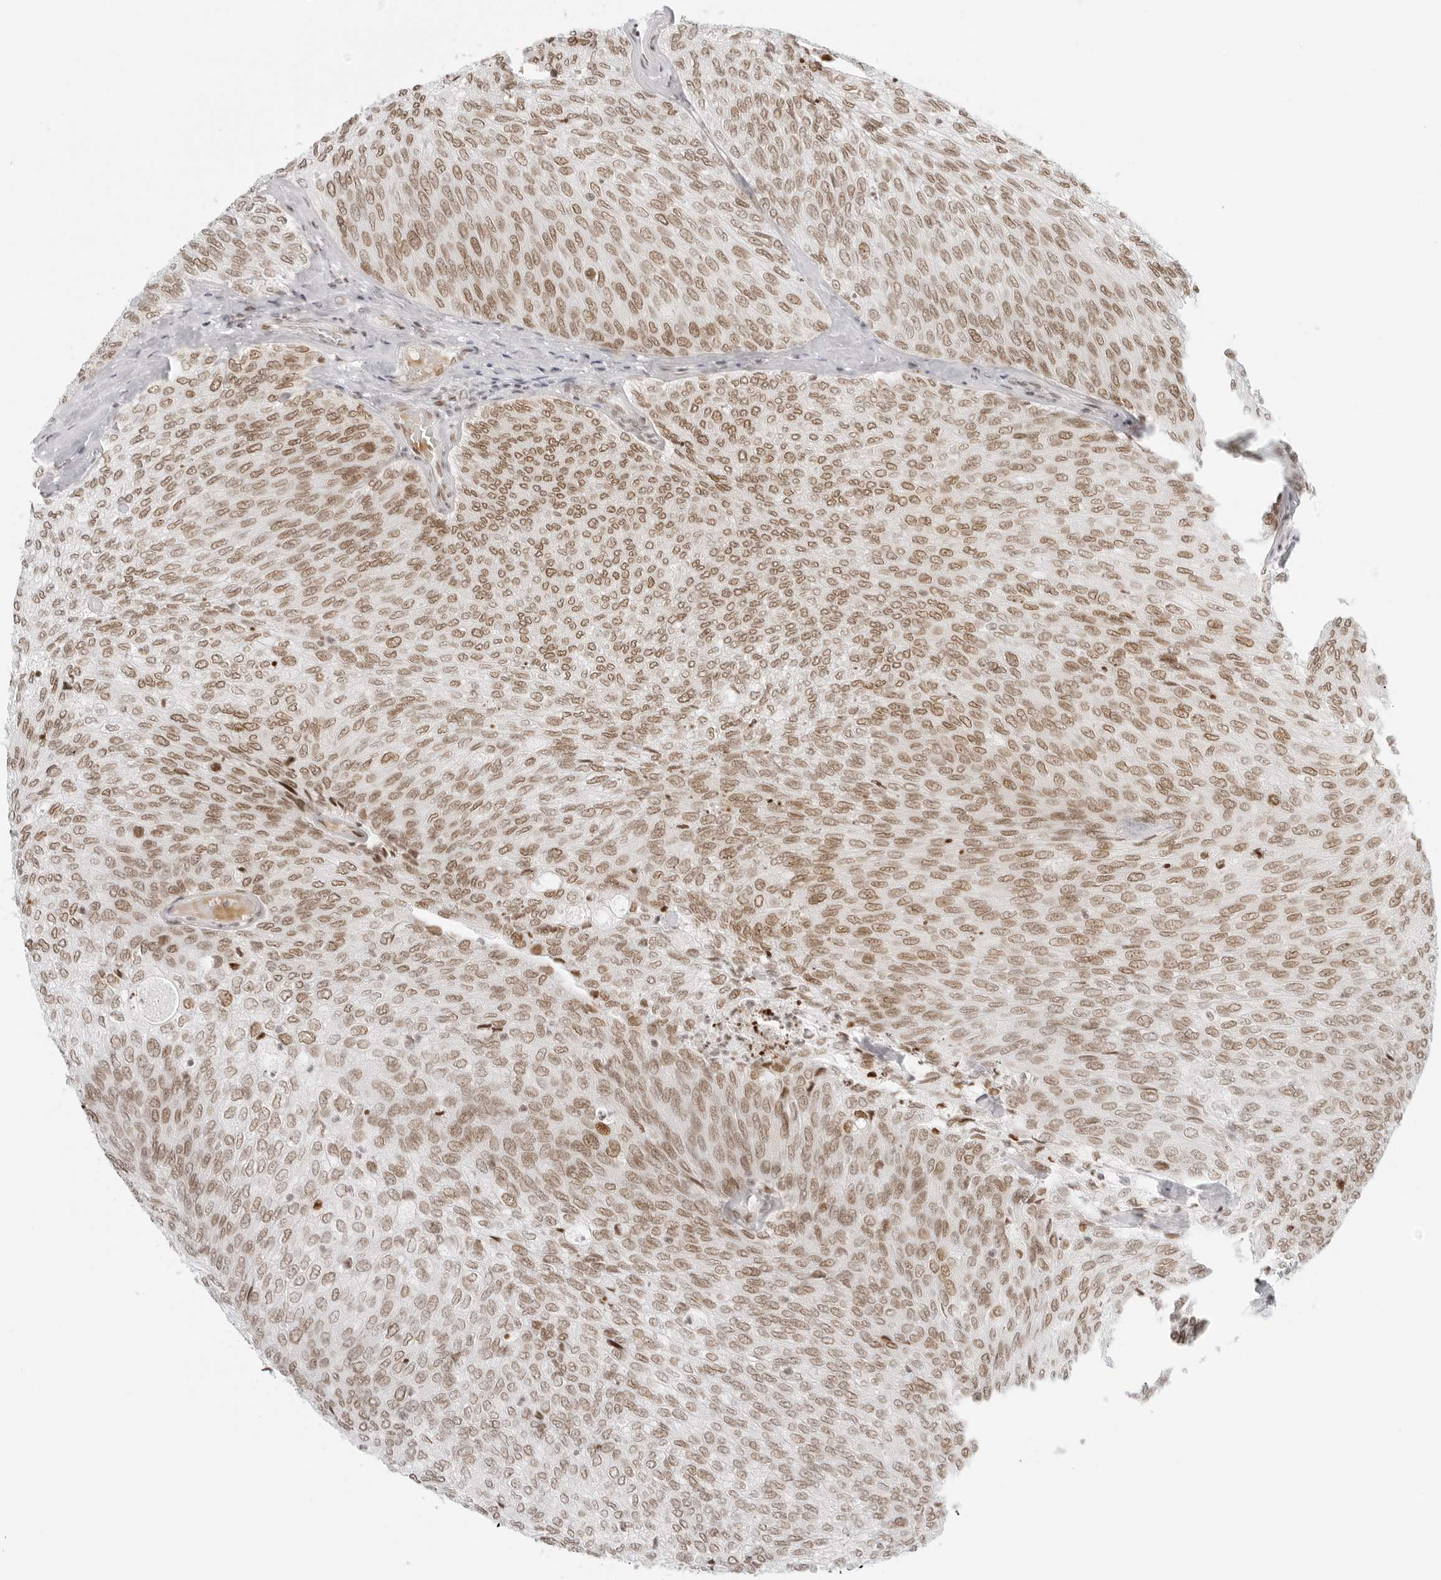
{"staining": {"intensity": "moderate", "quantity": ">75%", "location": "nuclear"}, "tissue": "urothelial cancer", "cell_type": "Tumor cells", "image_type": "cancer", "snomed": [{"axis": "morphology", "description": "Urothelial carcinoma, Low grade"}, {"axis": "topography", "description": "Urinary bladder"}], "caption": "Protein analysis of urothelial carcinoma (low-grade) tissue reveals moderate nuclear staining in about >75% of tumor cells.", "gene": "RCC1", "patient": {"sex": "female", "age": 79}}